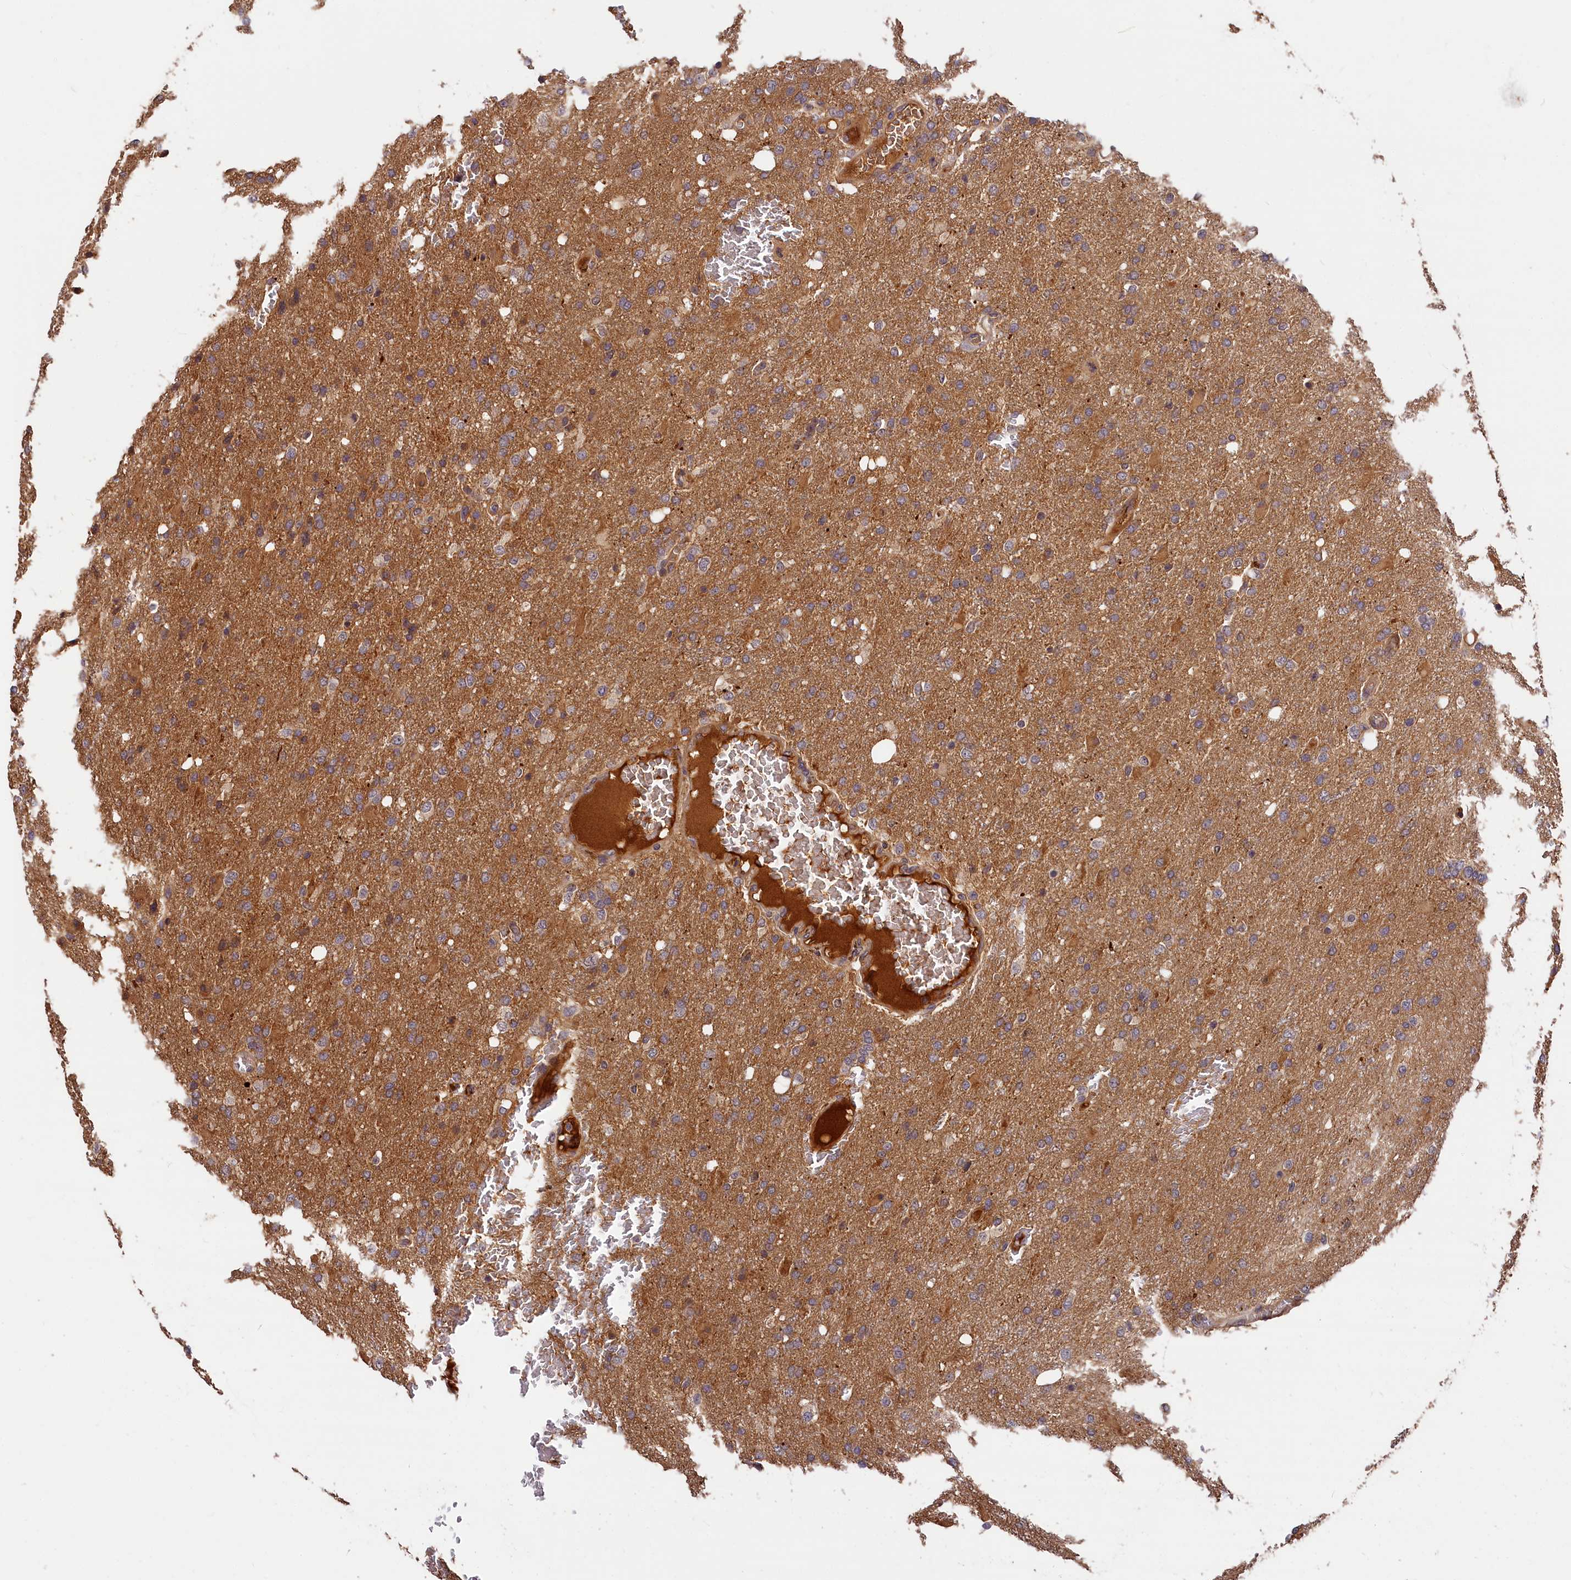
{"staining": {"intensity": "weak", "quantity": "25%-75%", "location": "cytoplasmic/membranous"}, "tissue": "glioma", "cell_type": "Tumor cells", "image_type": "cancer", "snomed": [{"axis": "morphology", "description": "Glioma, malignant, High grade"}, {"axis": "topography", "description": "Brain"}], "caption": "Protein expression analysis of glioma displays weak cytoplasmic/membranous expression in about 25%-75% of tumor cells. (brown staining indicates protein expression, while blue staining denotes nuclei).", "gene": "ITIH1", "patient": {"sex": "female", "age": 74}}